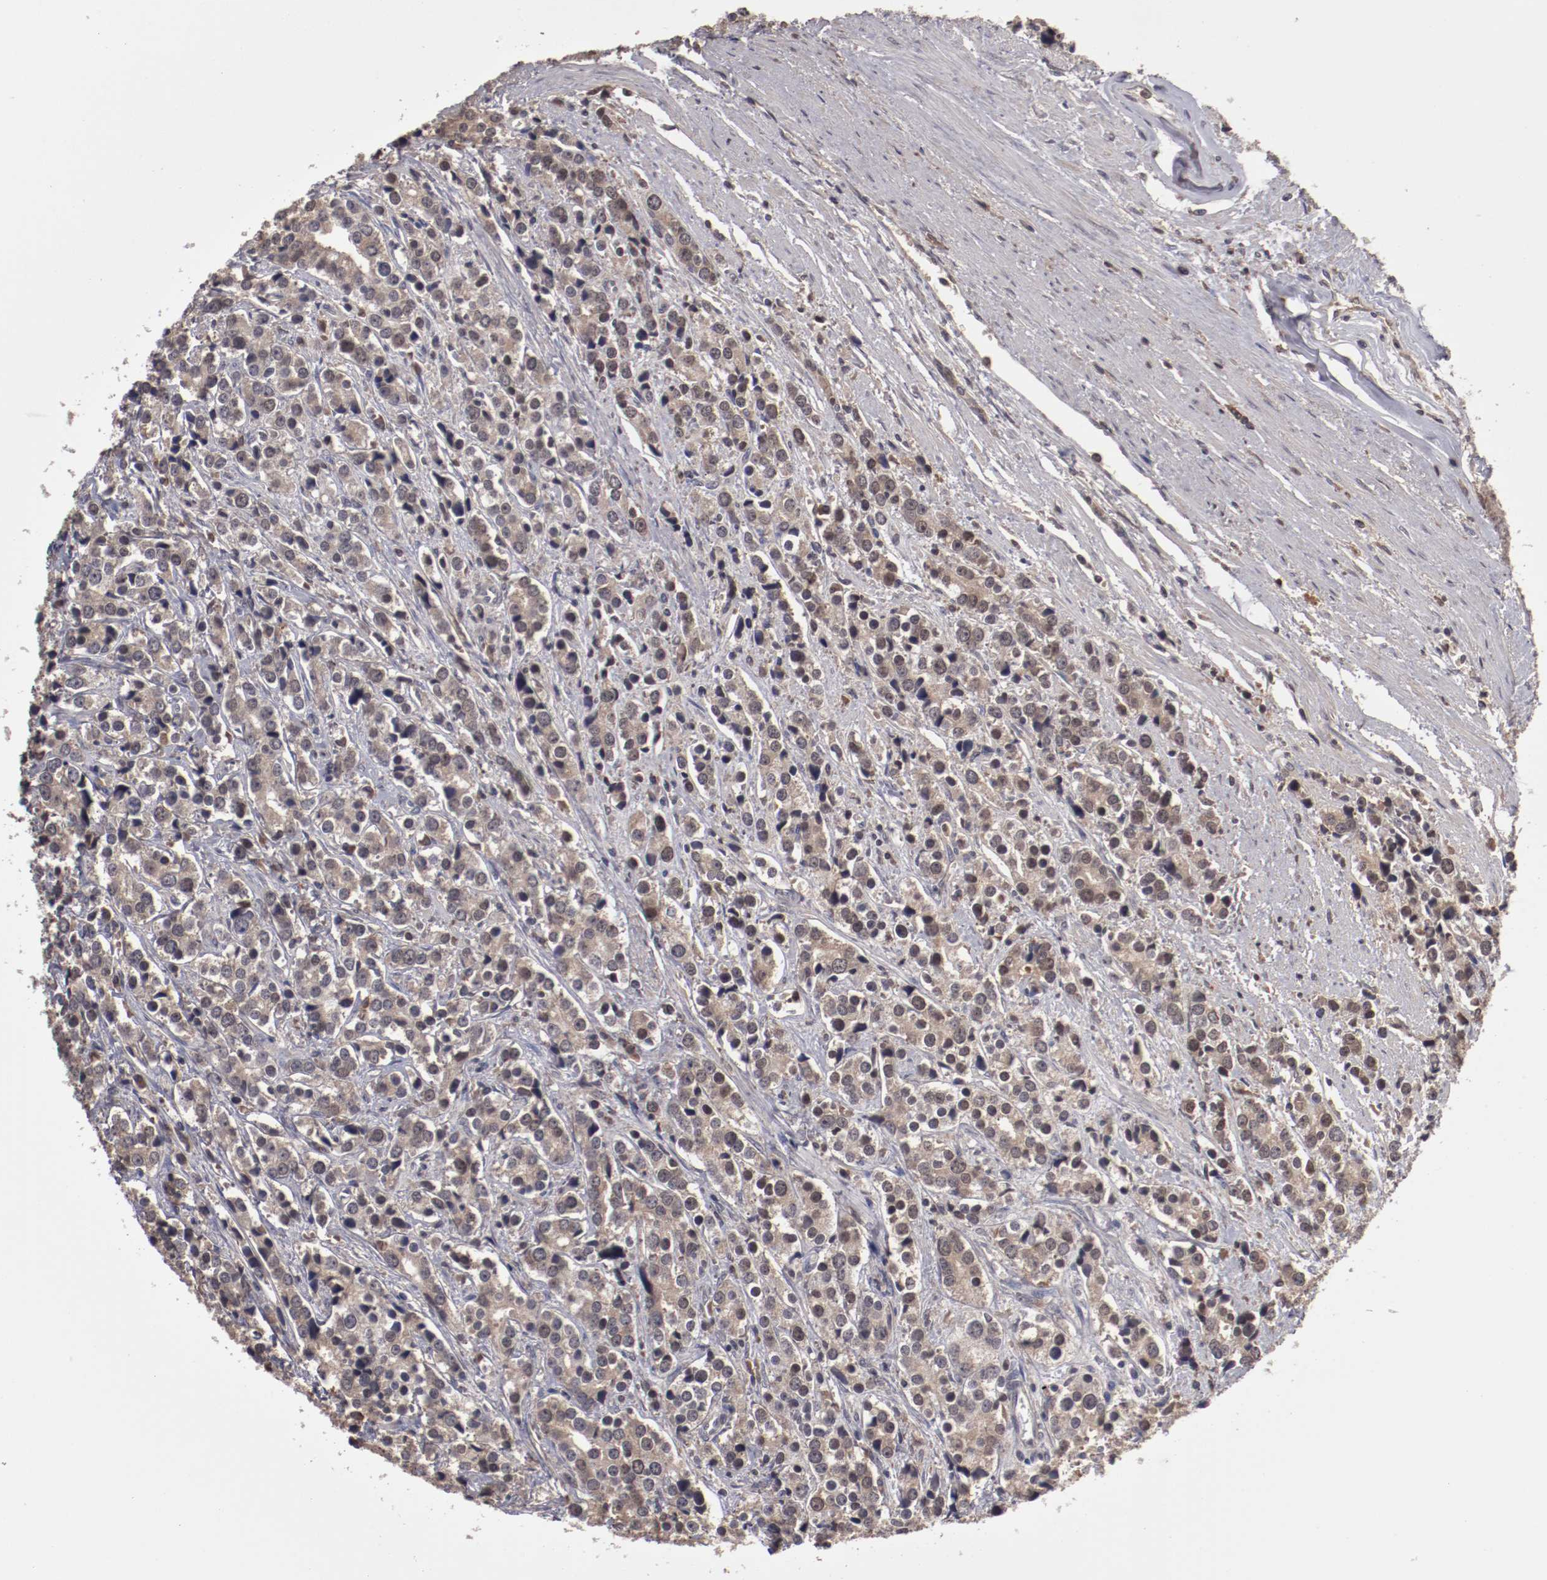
{"staining": {"intensity": "moderate", "quantity": "25%-75%", "location": "cytoplasmic/membranous"}, "tissue": "prostate cancer", "cell_type": "Tumor cells", "image_type": "cancer", "snomed": [{"axis": "morphology", "description": "Adenocarcinoma, High grade"}, {"axis": "topography", "description": "Prostate"}], "caption": "Tumor cells display medium levels of moderate cytoplasmic/membranous staining in approximately 25%-75% of cells in prostate cancer (adenocarcinoma (high-grade)). The protein is stained brown, and the nuclei are stained in blue (DAB (3,3'-diaminobenzidine) IHC with brightfield microscopy, high magnification).", "gene": "CP", "patient": {"sex": "male", "age": 71}}